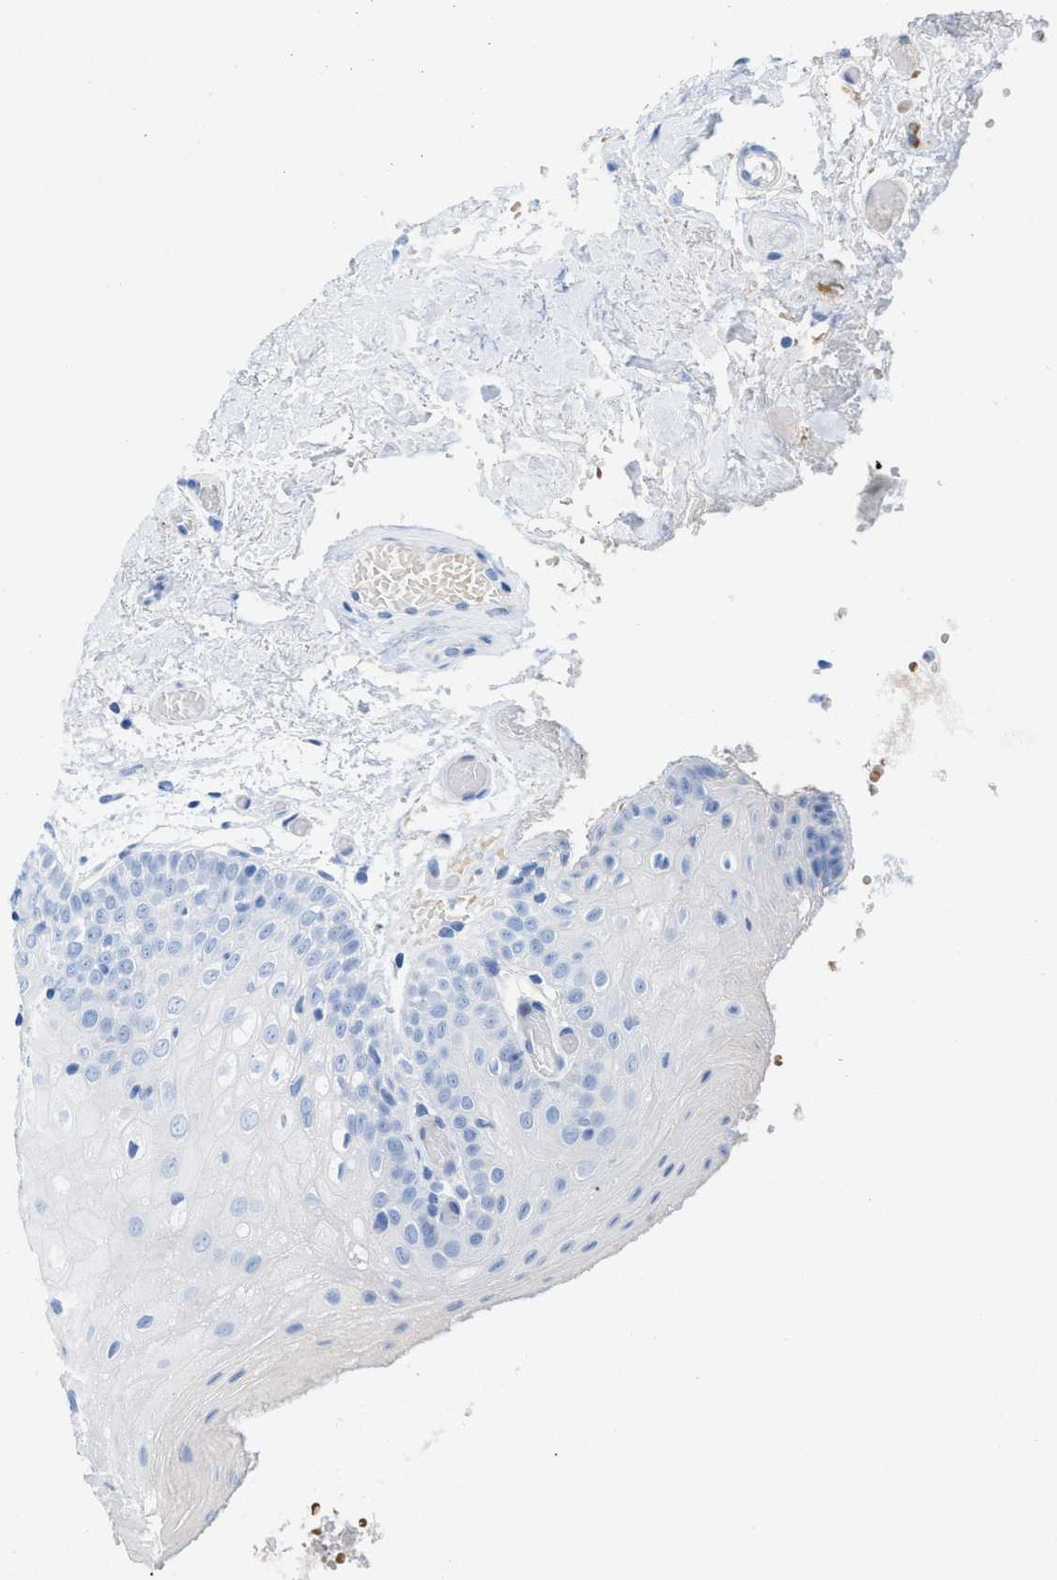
{"staining": {"intensity": "negative", "quantity": "none", "location": "none"}, "tissue": "oral mucosa", "cell_type": "Squamous epithelial cells", "image_type": "normal", "snomed": [{"axis": "morphology", "description": "Normal tissue, NOS"}, {"axis": "morphology", "description": "Squamous cell carcinoma, NOS"}, {"axis": "topography", "description": "Oral tissue"}, {"axis": "topography", "description": "Head-Neck"}], "caption": "This is an immunohistochemistry (IHC) photomicrograph of normal human oral mucosa. There is no expression in squamous epithelial cells.", "gene": "ANKFN1", "patient": {"sex": "male", "age": 71}}